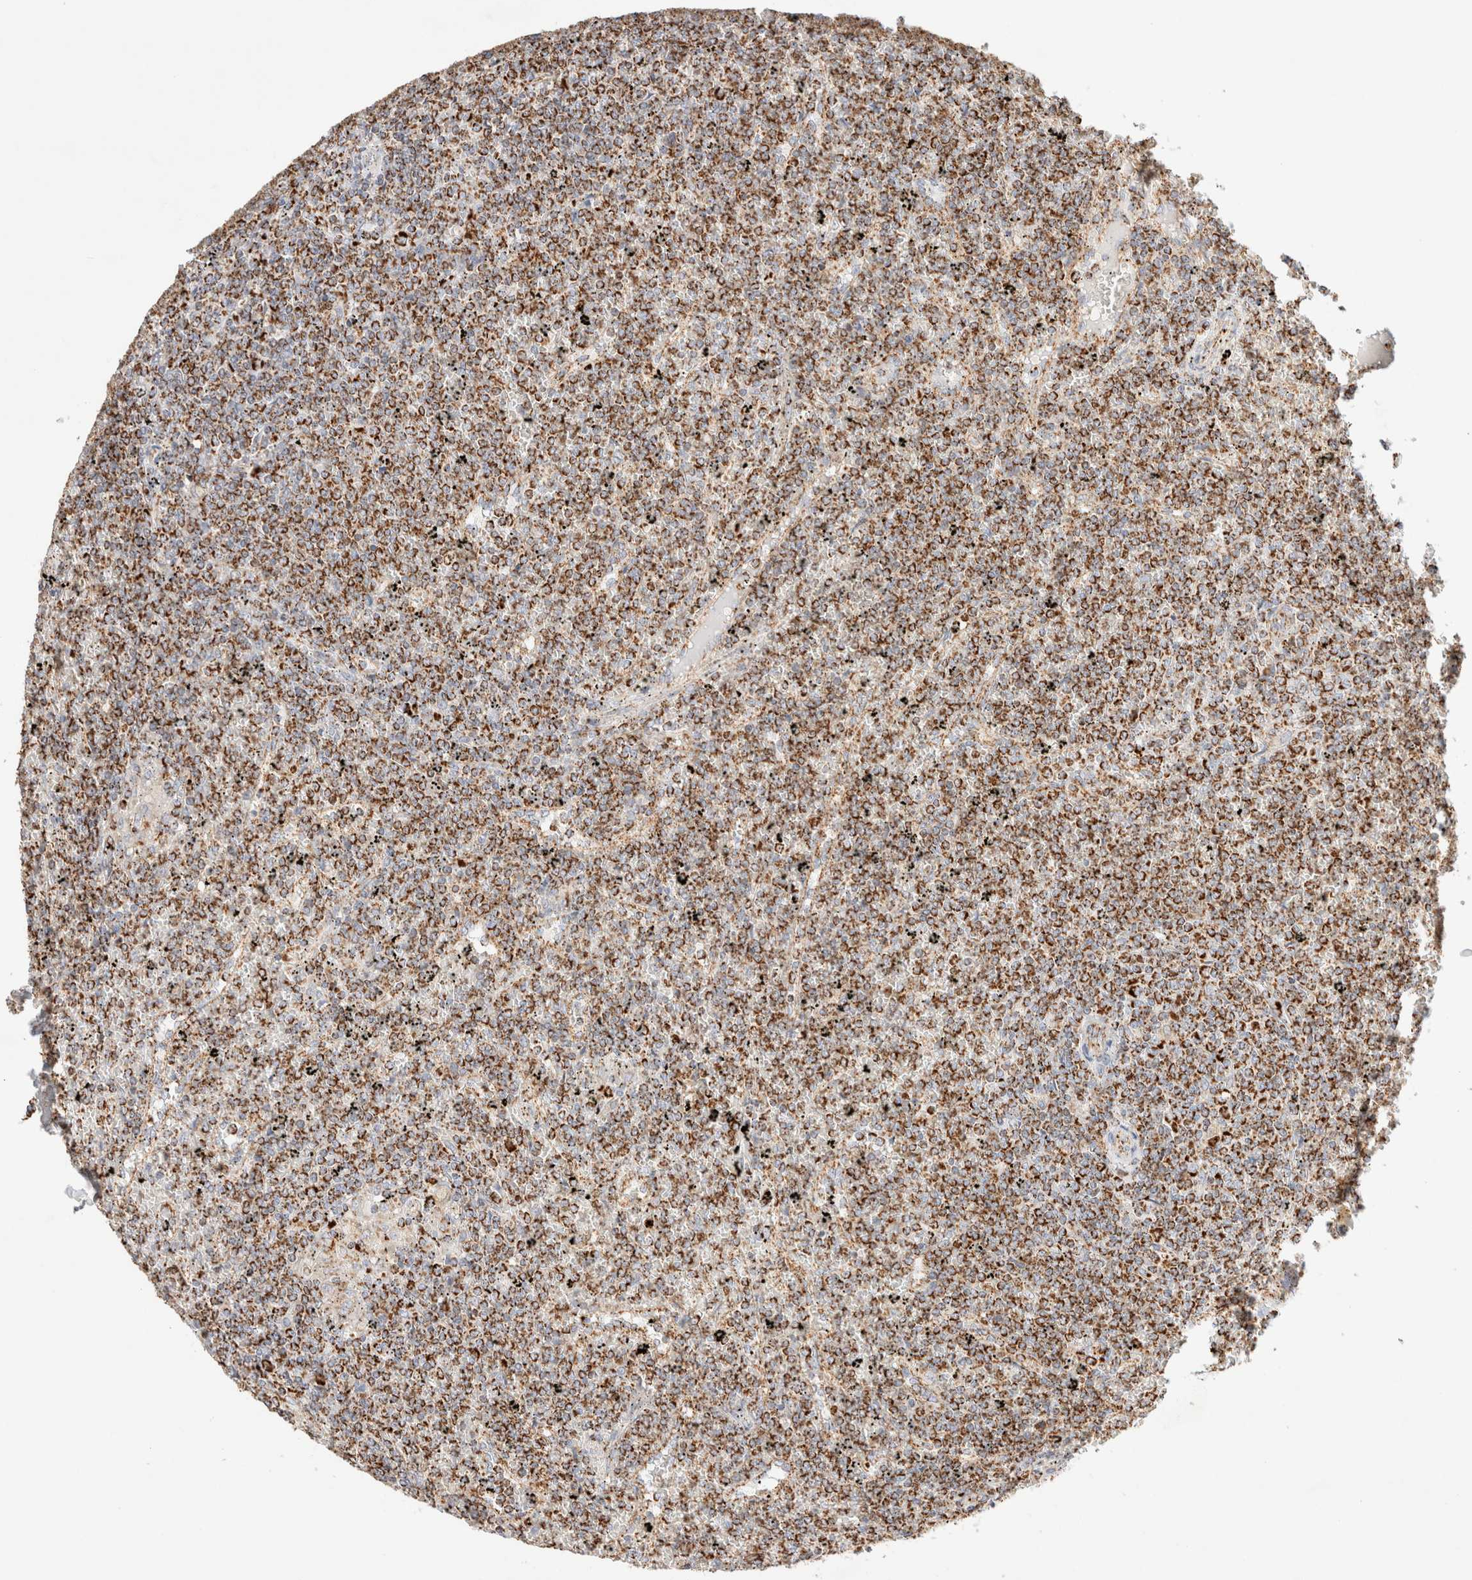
{"staining": {"intensity": "moderate", "quantity": ">75%", "location": "cytoplasmic/membranous"}, "tissue": "lymphoma", "cell_type": "Tumor cells", "image_type": "cancer", "snomed": [{"axis": "morphology", "description": "Malignant lymphoma, non-Hodgkin's type, Low grade"}, {"axis": "topography", "description": "Spleen"}], "caption": "Immunohistochemical staining of human malignant lymphoma, non-Hodgkin's type (low-grade) exhibits moderate cytoplasmic/membranous protein staining in about >75% of tumor cells.", "gene": "PHB2", "patient": {"sex": "female", "age": 19}}